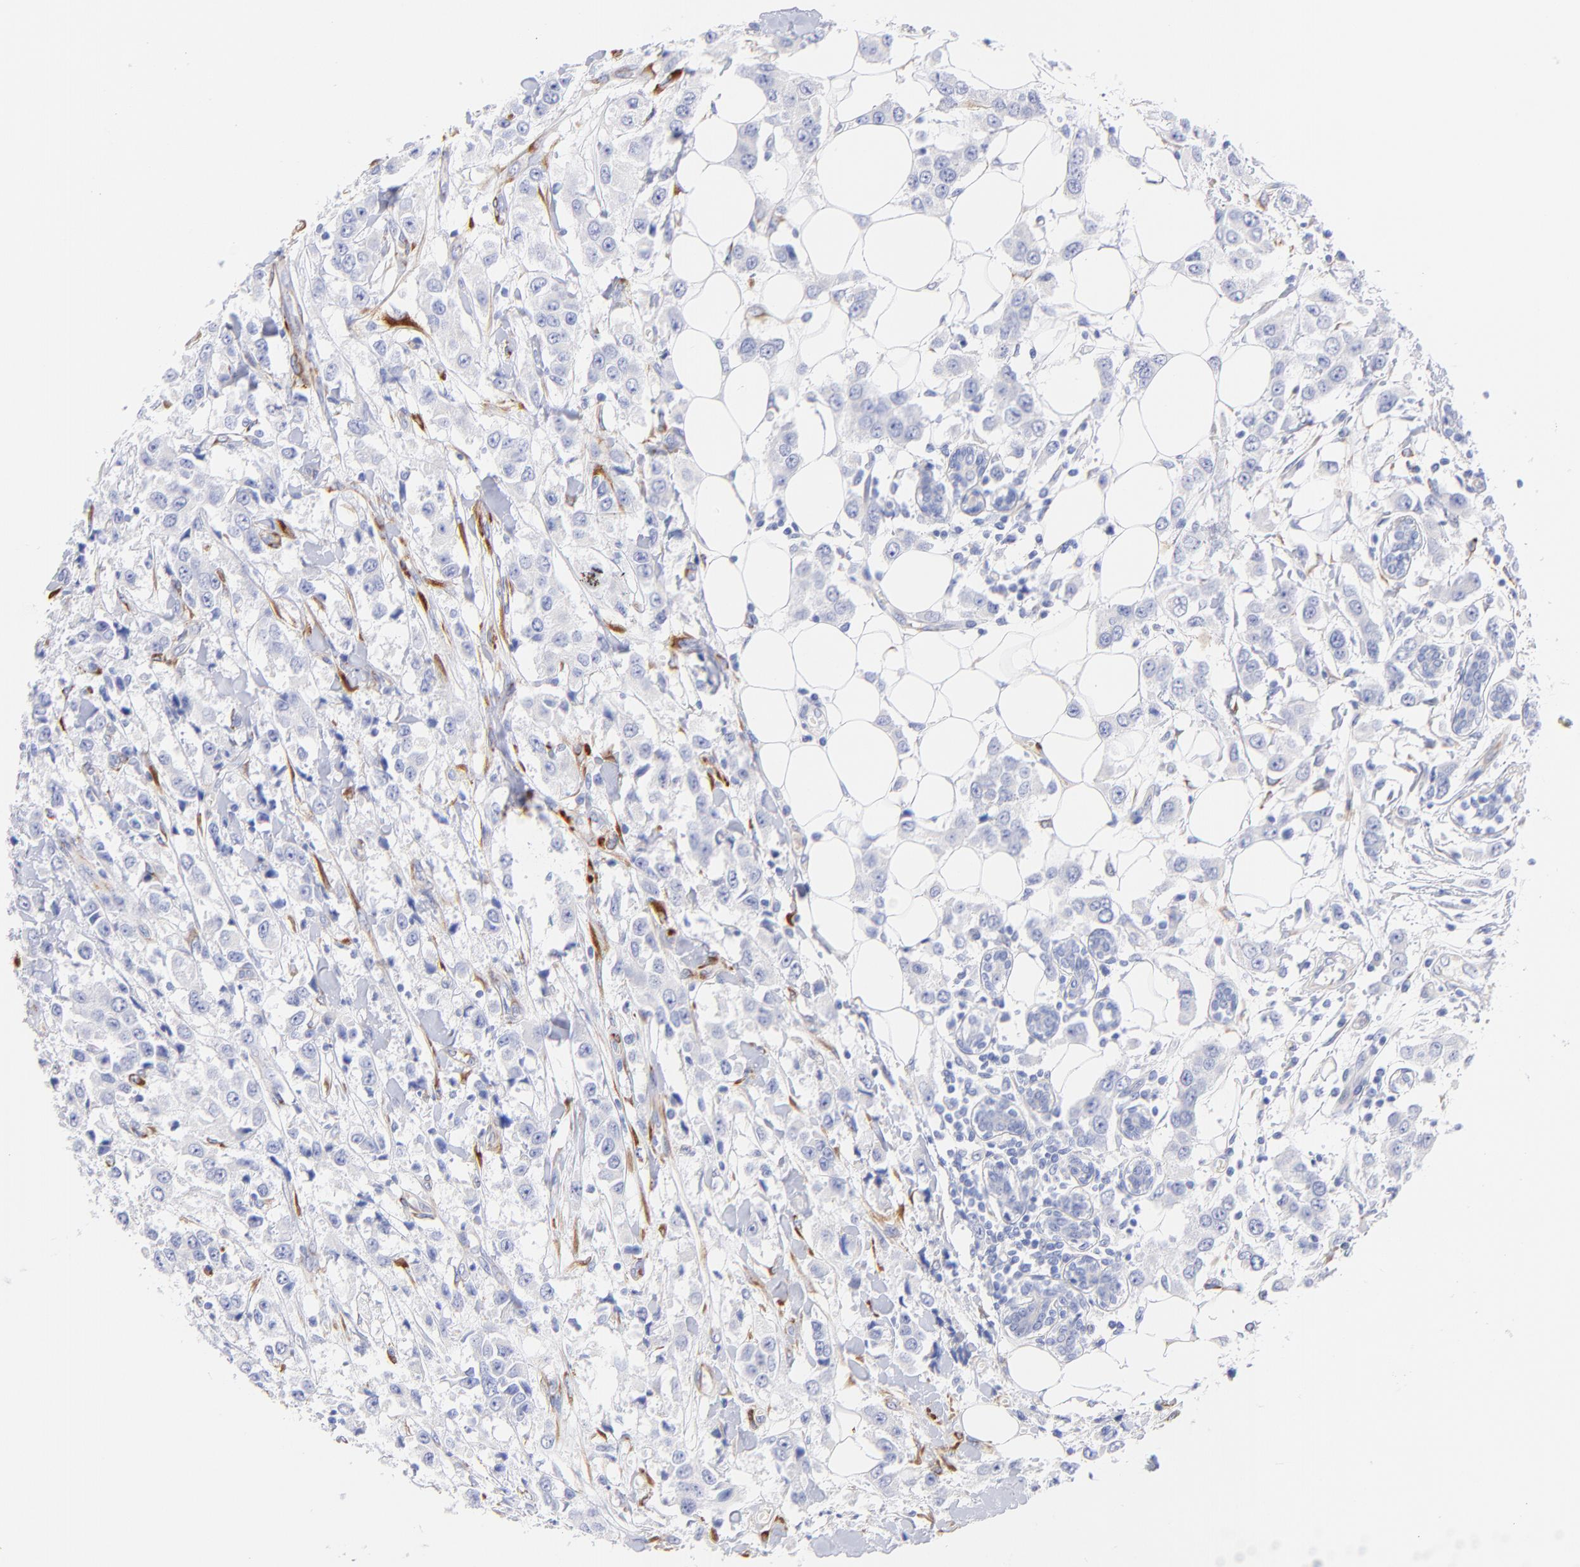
{"staining": {"intensity": "negative", "quantity": "none", "location": "none"}, "tissue": "breast cancer", "cell_type": "Tumor cells", "image_type": "cancer", "snomed": [{"axis": "morphology", "description": "Duct carcinoma"}, {"axis": "topography", "description": "Breast"}], "caption": "Immunohistochemistry (IHC) micrograph of human breast cancer (invasive ductal carcinoma) stained for a protein (brown), which demonstrates no positivity in tumor cells. (DAB (3,3'-diaminobenzidine) immunohistochemistry visualized using brightfield microscopy, high magnification).", "gene": "C1QTNF6", "patient": {"sex": "female", "age": 58}}